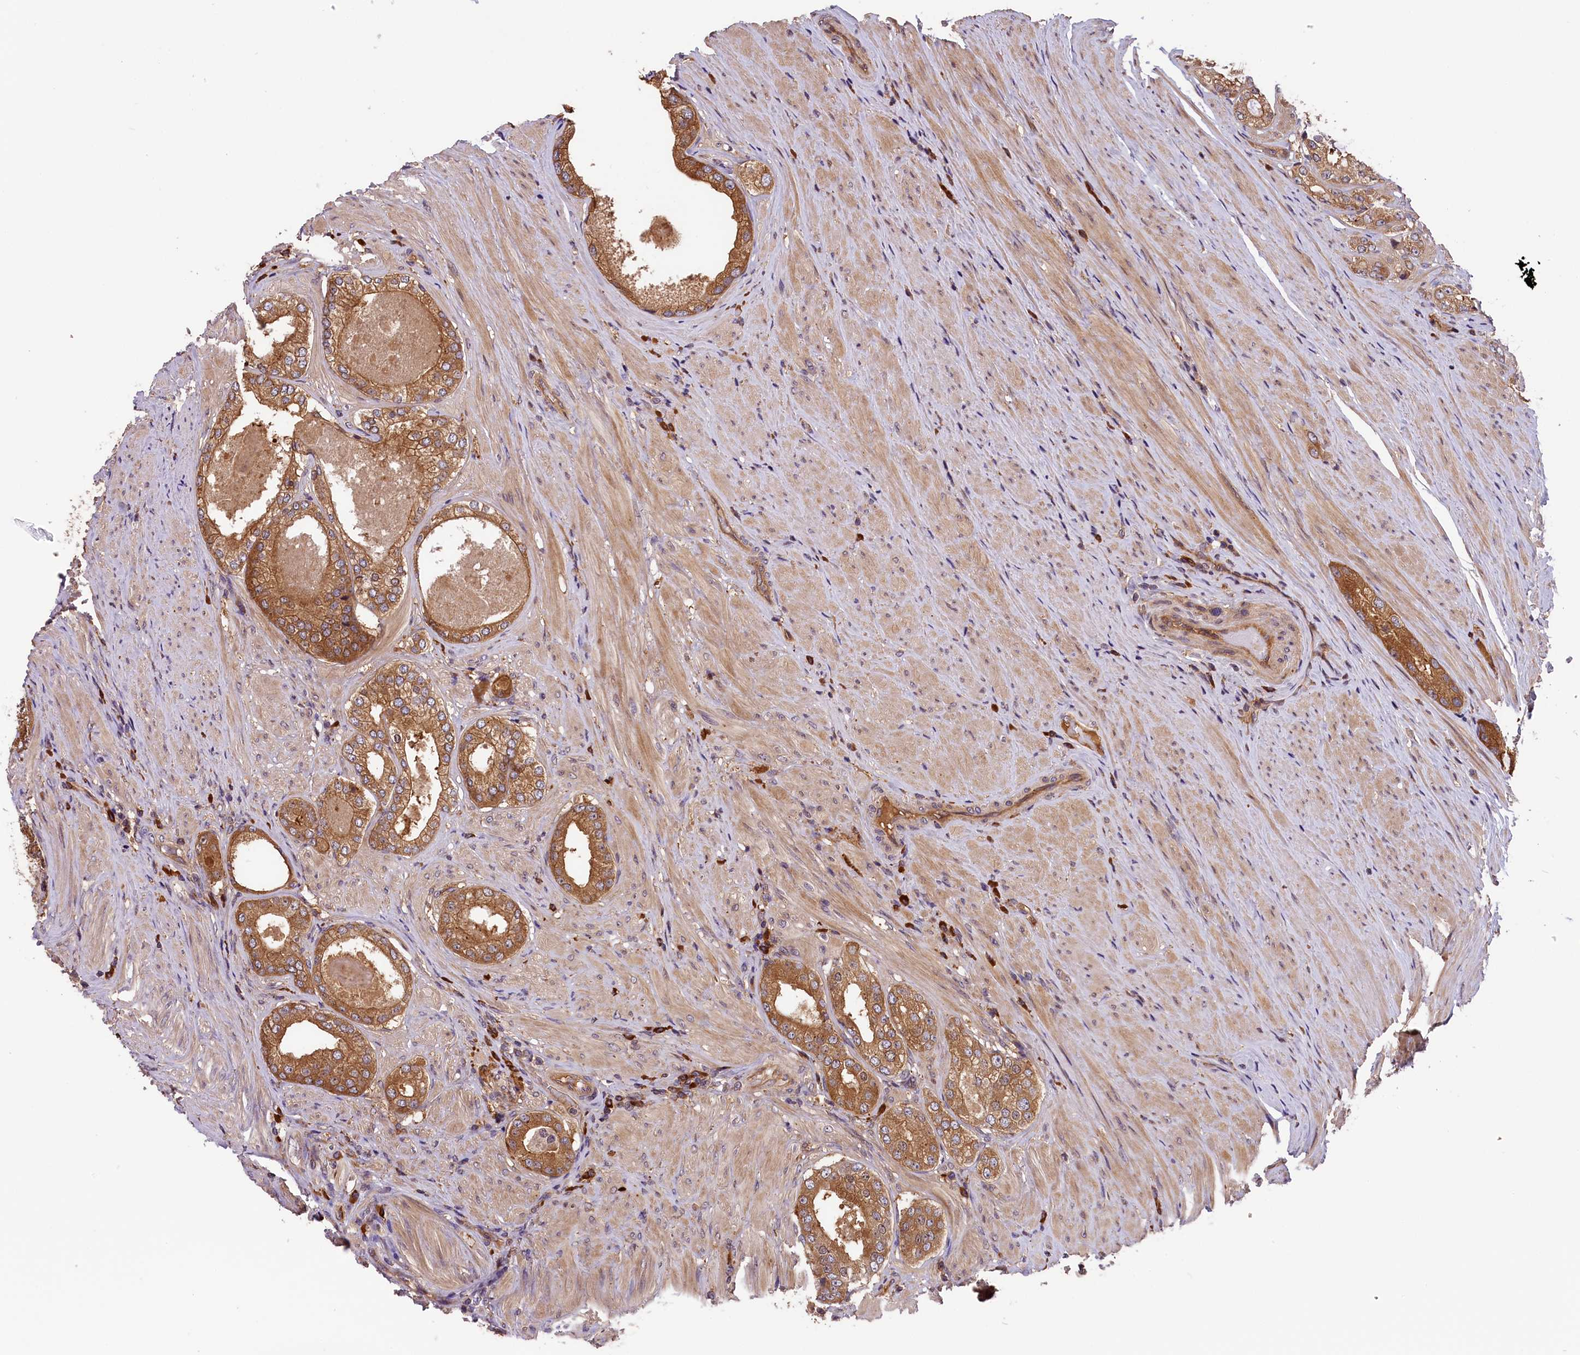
{"staining": {"intensity": "moderate", "quantity": ">75%", "location": "cytoplasmic/membranous"}, "tissue": "prostate cancer", "cell_type": "Tumor cells", "image_type": "cancer", "snomed": [{"axis": "morphology", "description": "Adenocarcinoma, Low grade"}, {"axis": "topography", "description": "Prostate"}], "caption": "Human prostate cancer (low-grade adenocarcinoma) stained with a protein marker demonstrates moderate staining in tumor cells.", "gene": "SETD6", "patient": {"sex": "male", "age": 68}}